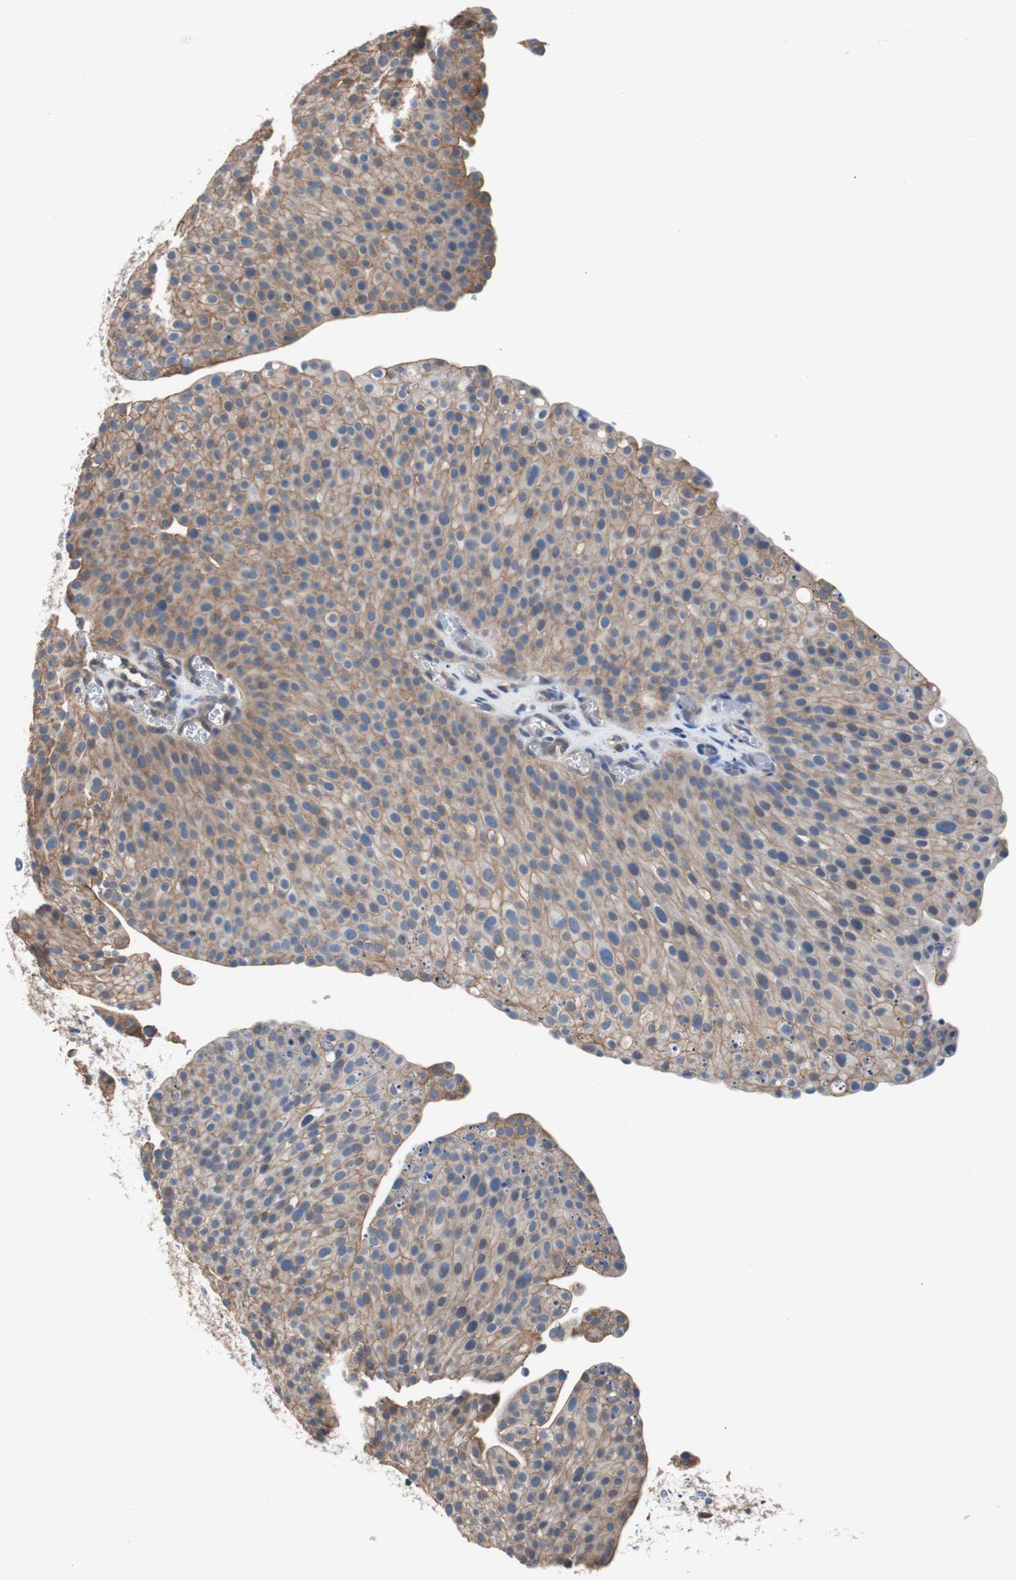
{"staining": {"intensity": "moderate", "quantity": ">75%", "location": "cytoplasmic/membranous"}, "tissue": "urothelial cancer", "cell_type": "Tumor cells", "image_type": "cancer", "snomed": [{"axis": "morphology", "description": "Urothelial carcinoma, Low grade"}, {"axis": "topography", "description": "Smooth muscle"}, {"axis": "topography", "description": "Urinary bladder"}], "caption": "Protein expression analysis of urothelial cancer reveals moderate cytoplasmic/membranous expression in about >75% of tumor cells.", "gene": "KIF3B", "patient": {"sex": "male", "age": 60}}